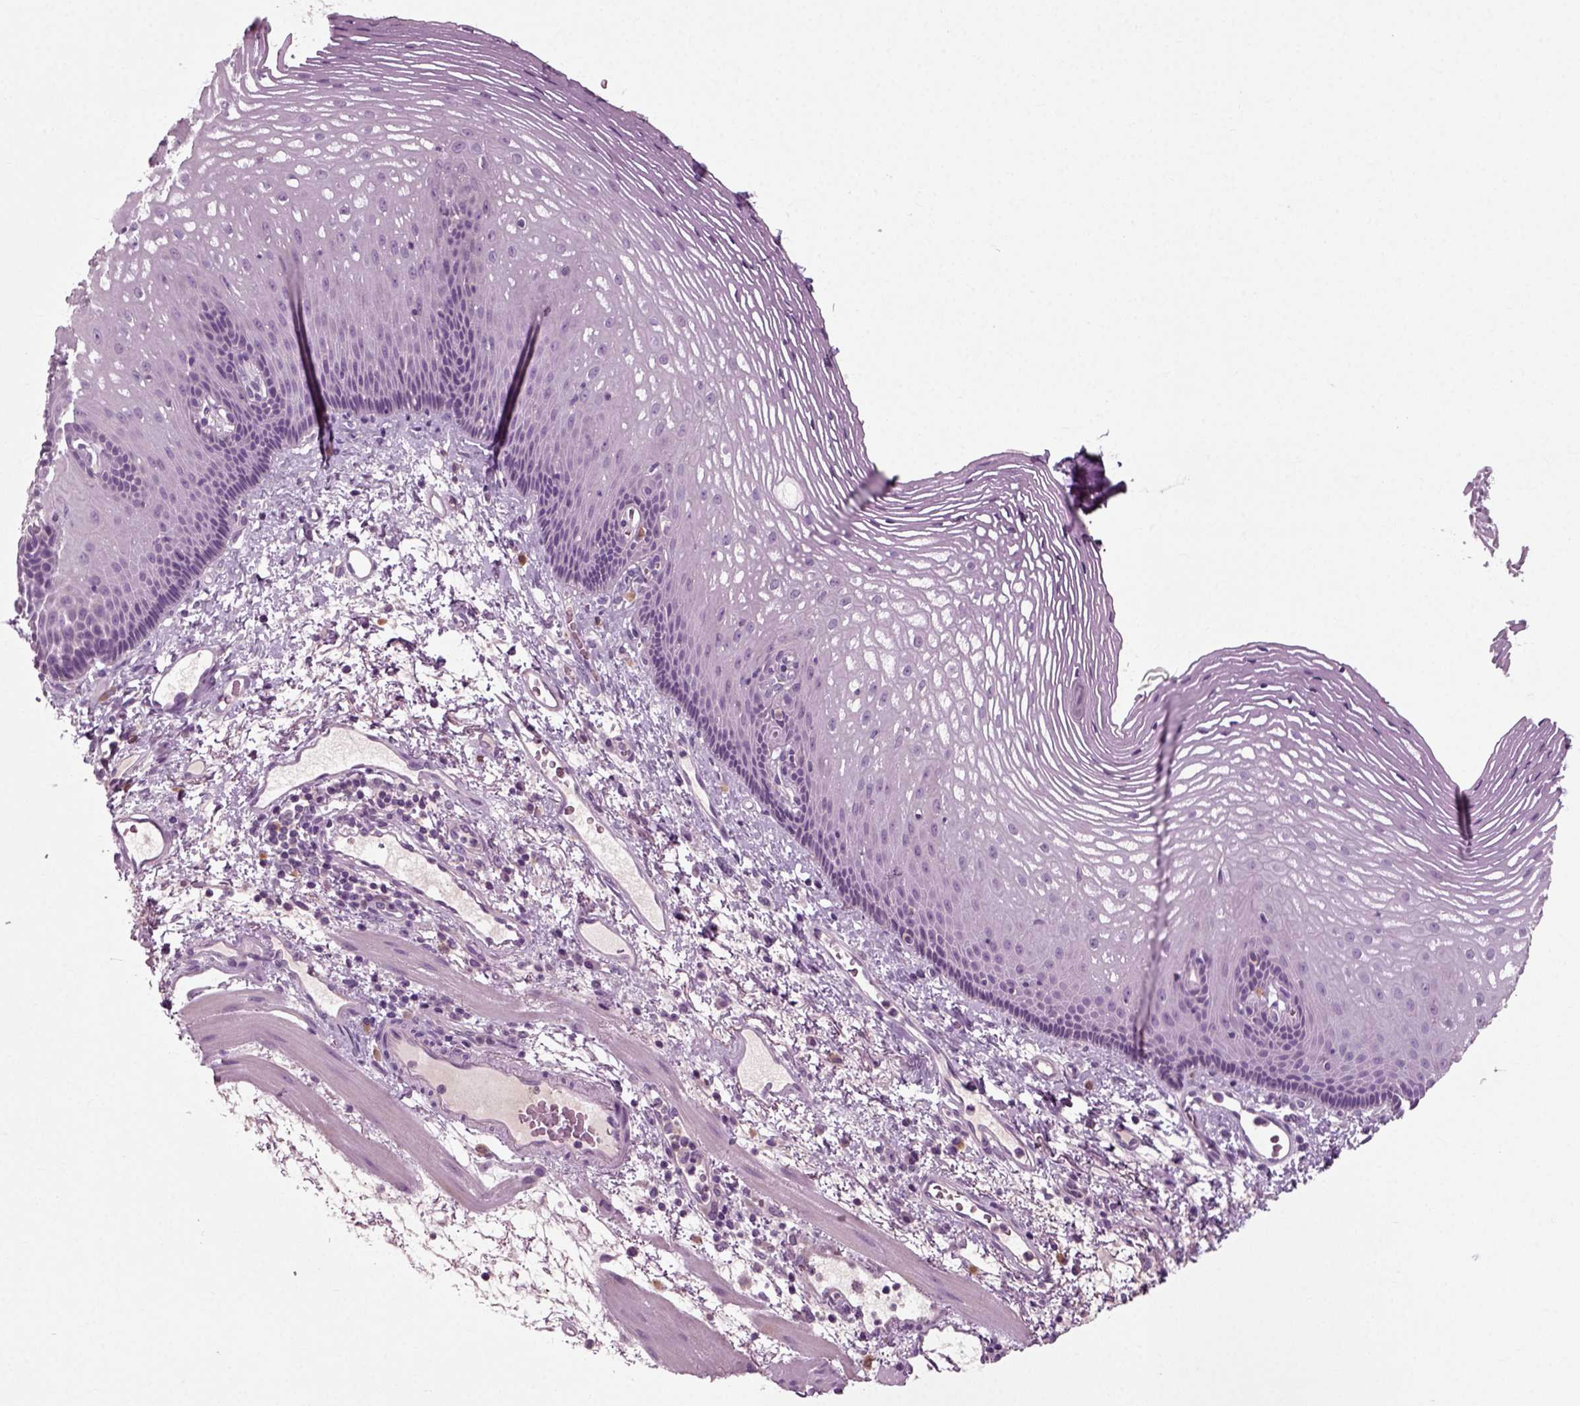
{"staining": {"intensity": "negative", "quantity": "none", "location": "none"}, "tissue": "esophagus", "cell_type": "Squamous epithelial cells", "image_type": "normal", "snomed": [{"axis": "morphology", "description": "Normal tissue, NOS"}, {"axis": "topography", "description": "Esophagus"}], "caption": "The photomicrograph shows no staining of squamous epithelial cells in normal esophagus.", "gene": "RND2", "patient": {"sex": "male", "age": 76}}